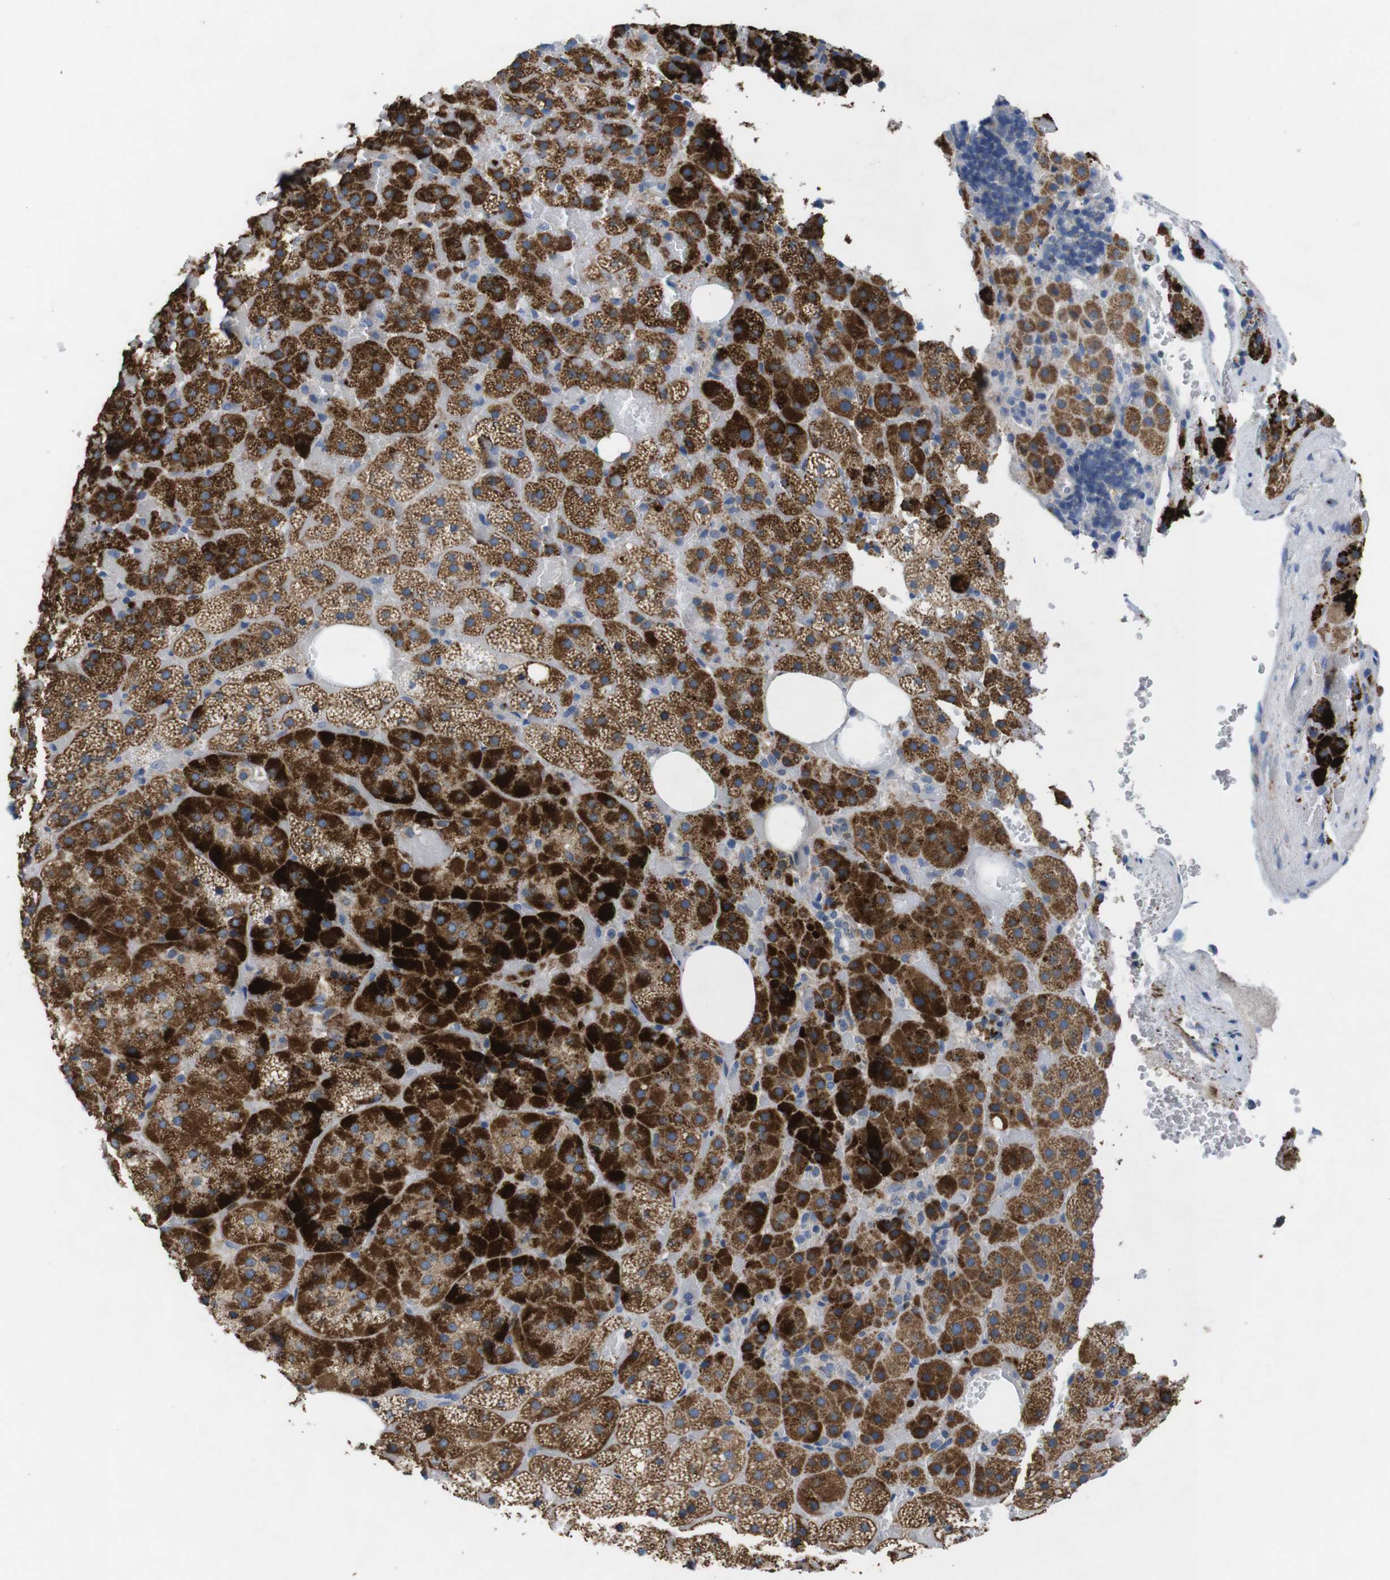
{"staining": {"intensity": "strong", "quantity": ">75%", "location": "cytoplasmic/membranous"}, "tissue": "adrenal gland", "cell_type": "Glandular cells", "image_type": "normal", "snomed": [{"axis": "morphology", "description": "Normal tissue, NOS"}, {"axis": "topography", "description": "Adrenal gland"}], "caption": "Human adrenal gland stained with a brown dye reveals strong cytoplasmic/membranous positive staining in about >75% of glandular cells.", "gene": "F2RL1", "patient": {"sex": "female", "age": 59}}